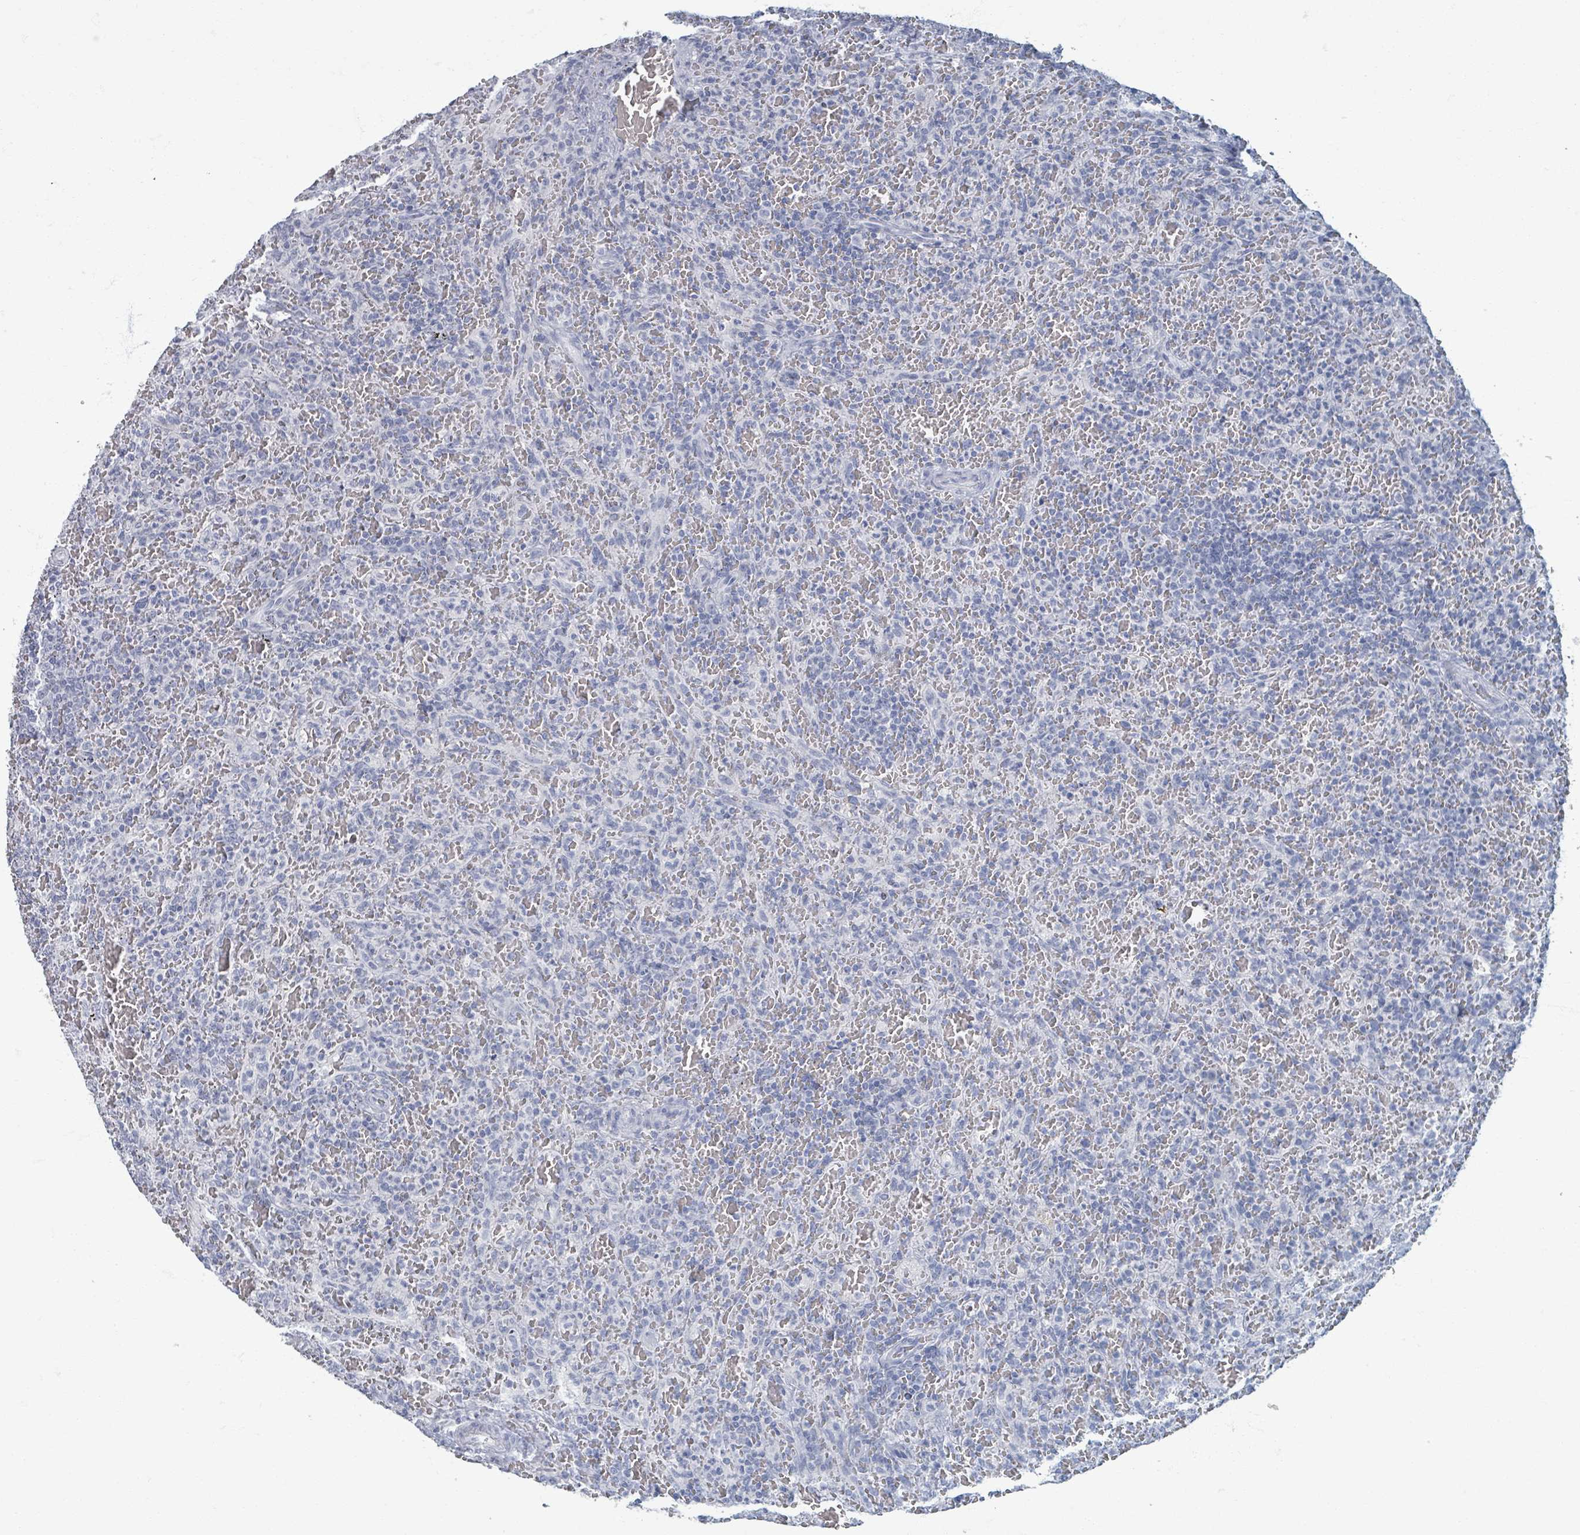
{"staining": {"intensity": "negative", "quantity": "none", "location": "none"}, "tissue": "lymphoma", "cell_type": "Tumor cells", "image_type": "cancer", "snomed": [{"axis": "morphology", "description": "Malignant lymphoma, non-Hodgkin's type, Low grade"}, {"axis": "topography", "description": "Spleen"}], "caption": "Immunohistochemistry photomicrograph of low-grade malignant lymphoma, non-Hodgkin's type stained for a protein (brown), which reveals no staining in tumor cells.", "gene": "TAS2R1", "patient": {"sex": "female", "age": 64}}